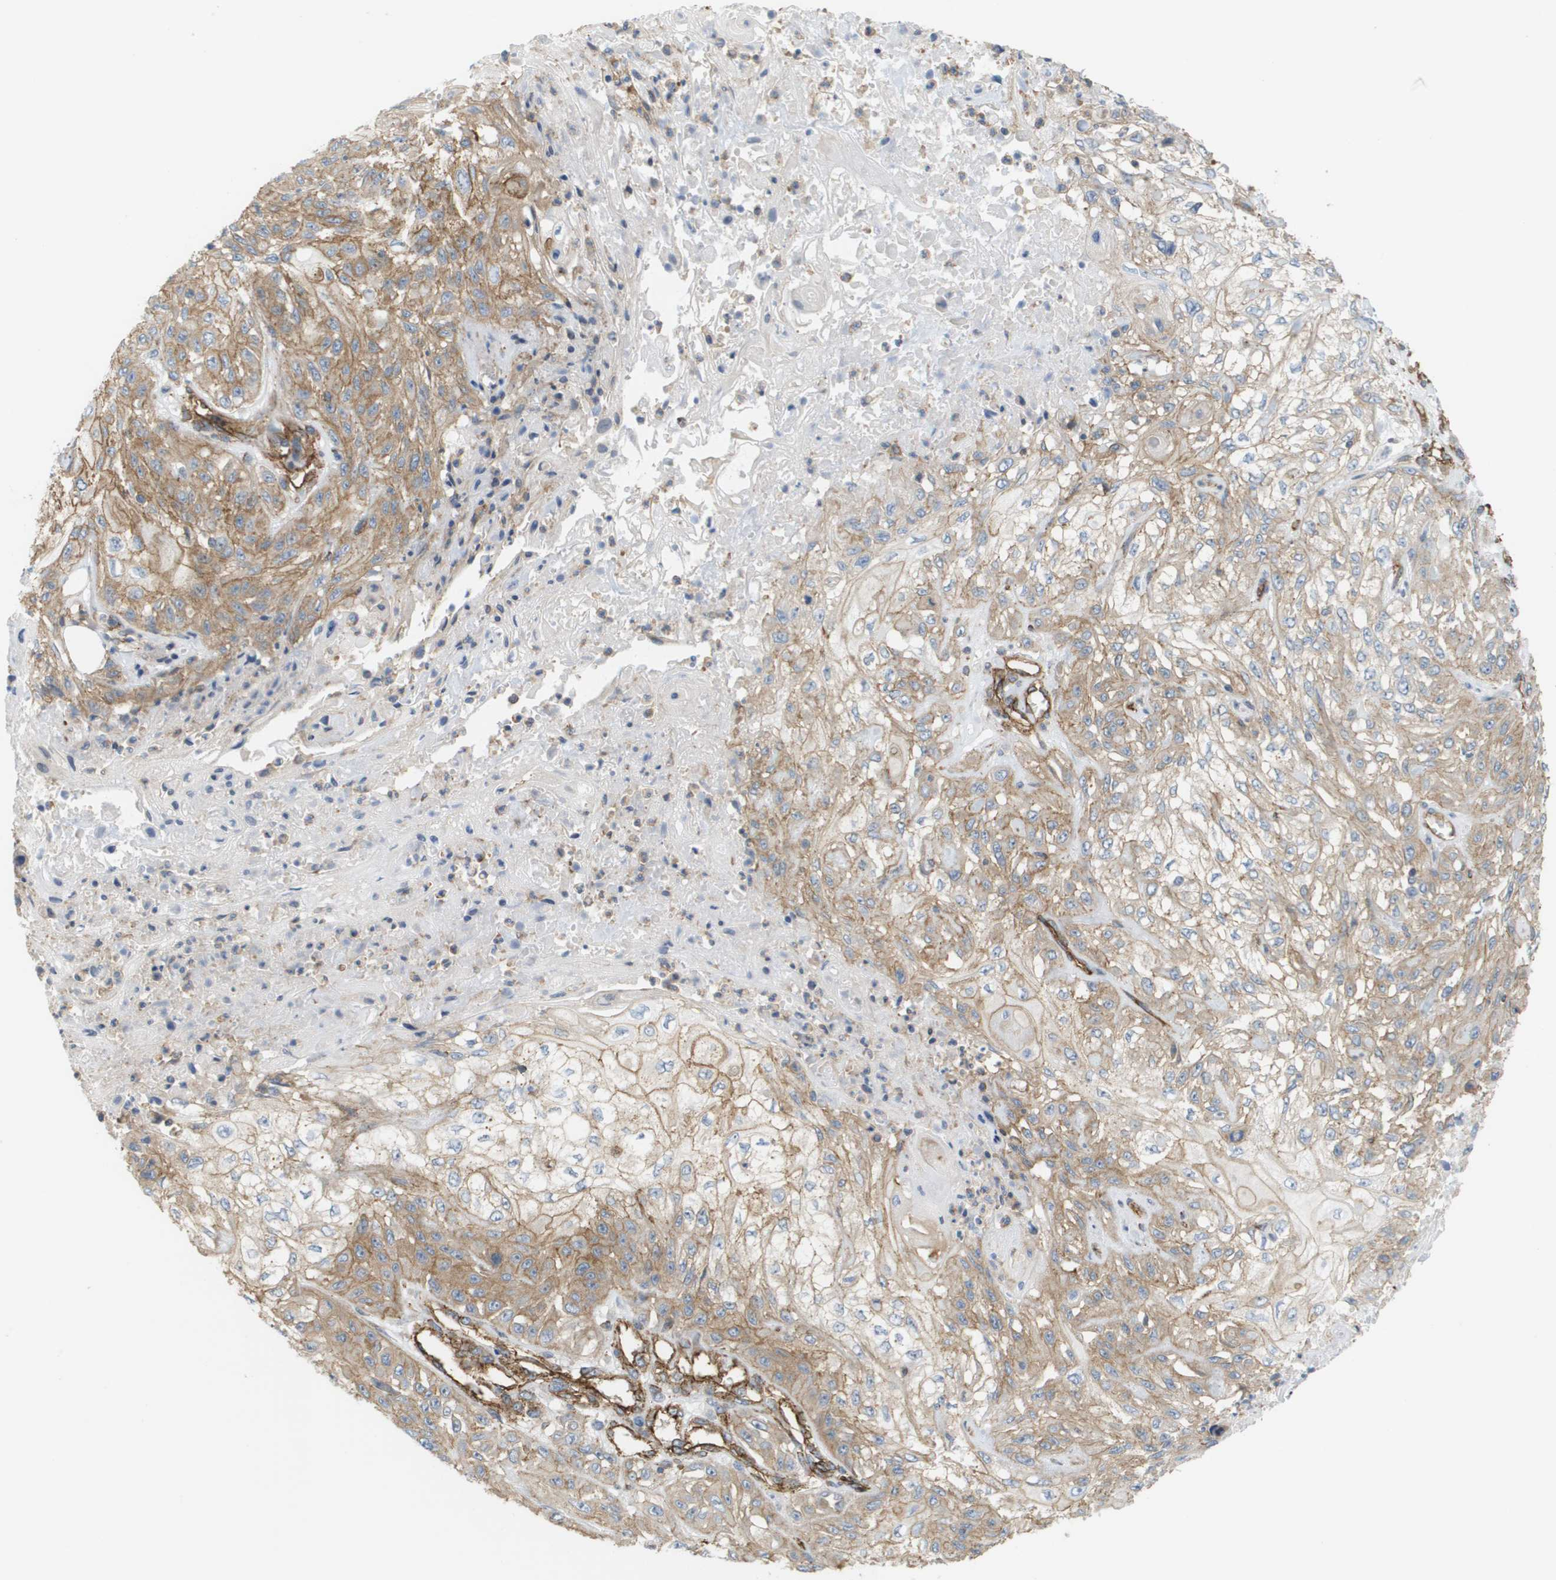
{"staining": {"intensity": "moderate", "quantity": "25%-75%", "location": "cytoplasmic/membranous"}, "tissue": "skin cancer", "cell_type": "Tumor cells", "image_type": "cancer", "snomed": [{"axis": "morphology", "description": "Squamous cell carcinoma, NOS"}, {"axis": "morphology", "description": "Squamous cell carcinoma, metastatic, NOS"}, {"axis": "topography", "description": "Skin"}, {"axis": "topography", "description": "Lymph node"}], "caption": "Protein expression analysis of human skin cancer reveals moderate cytoplasmic/membranous staining in approximately 25%-75% of tumor cells.", "gene": "SGMS2", "patient": {"sex": "male", "age": 75}}